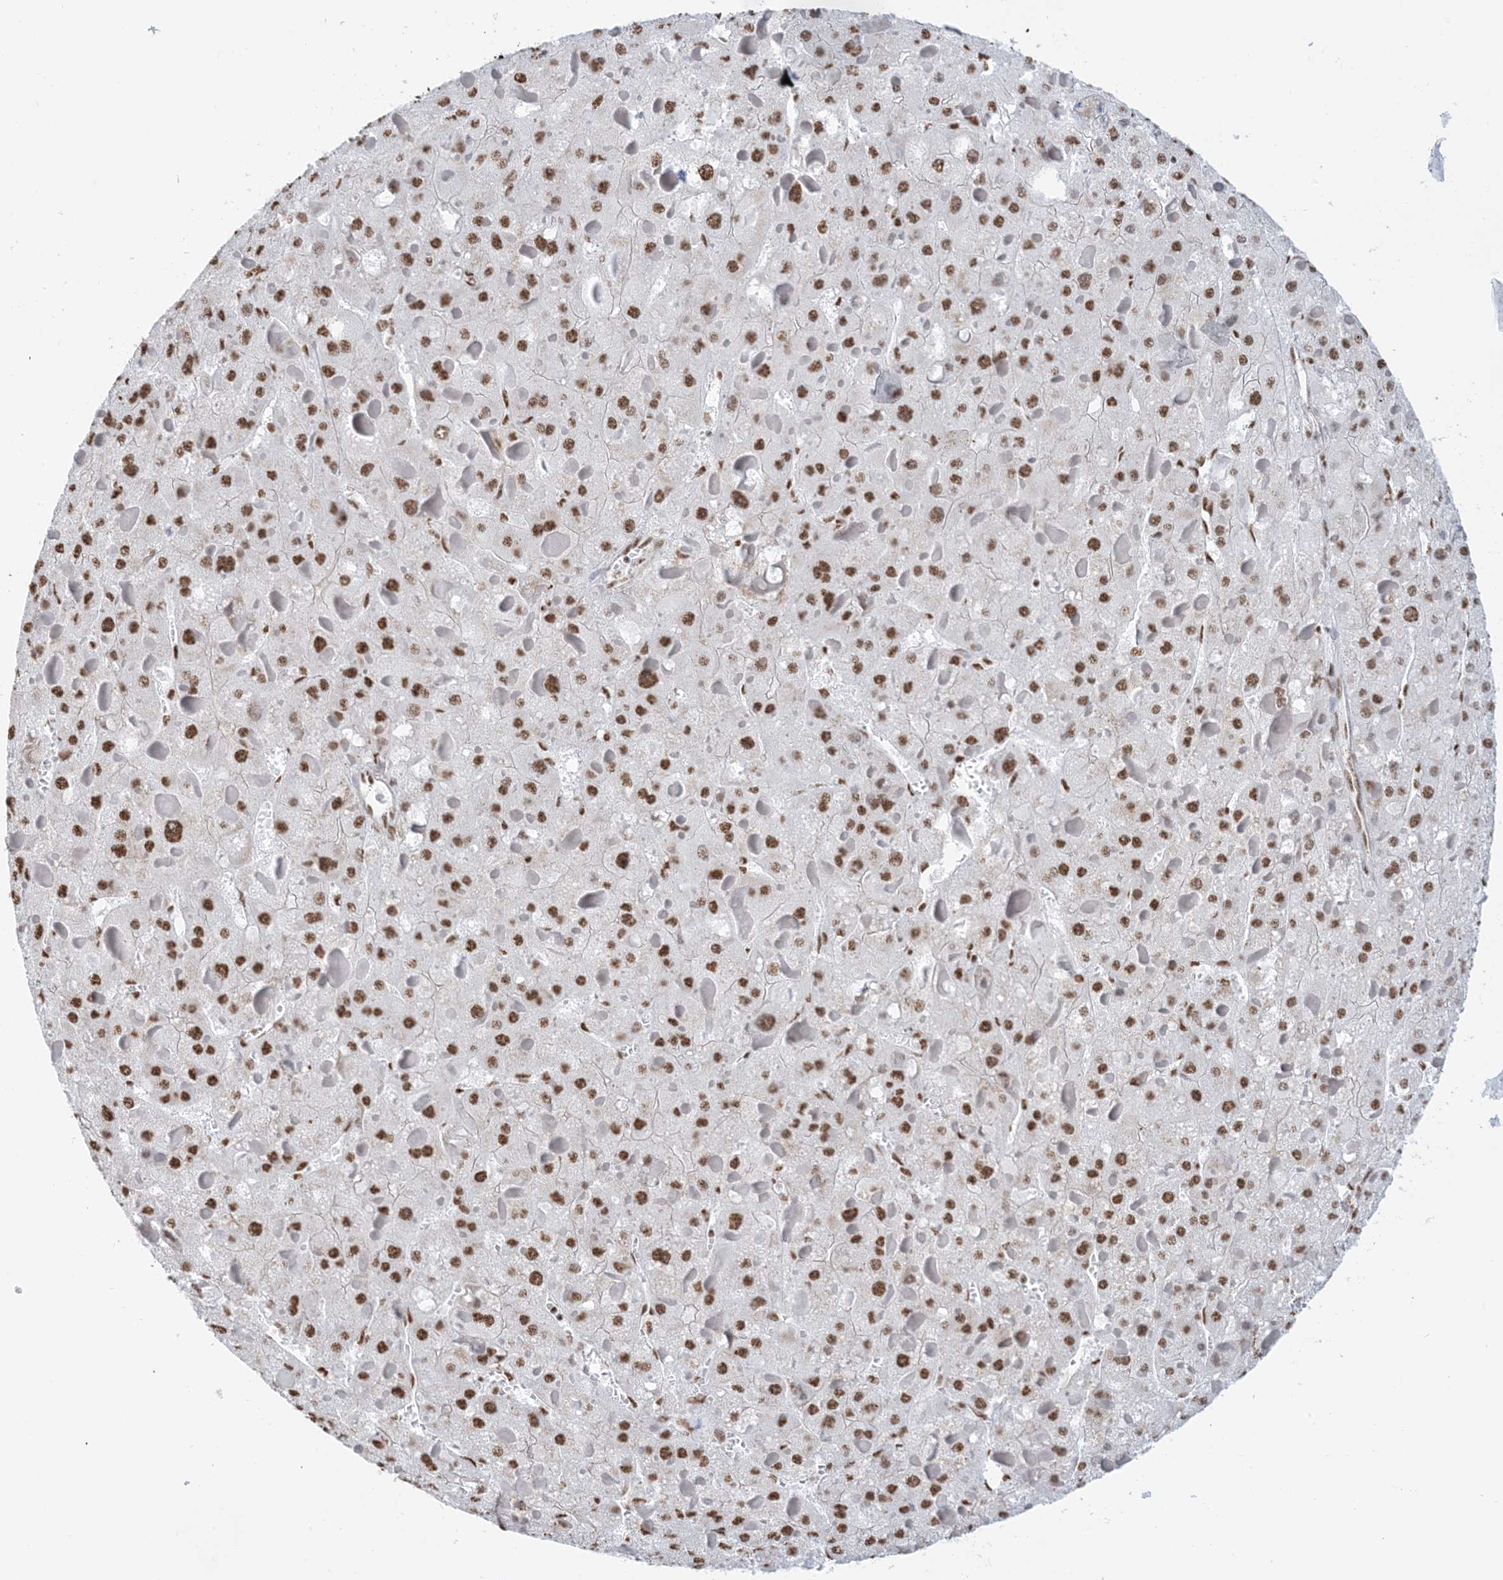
{"staining": {"intensity": "strong", "quantity": ">75%", "location": "nuclear"}, "tissue": "liver cancer", "cell_type": "Tumor cells", "image_type": "cancer", "snomed": [{"axis": "morphology", "description": "Carcinoma, Hepatocellular, NOS"}, {"axis": "topography", "description": "Liver"}], "caption": "High-magnification brightfield microscopy of liver cancer stained with DAB (3,3'-diaminobenzidine) (brown) and counterstained with hematoxylin (blue). tumor cells exhibit strong nuclear staining is present in approximately>75% of cells.", "gene": "ZNF792", "patient": {"sex": "female", "age": 73}}